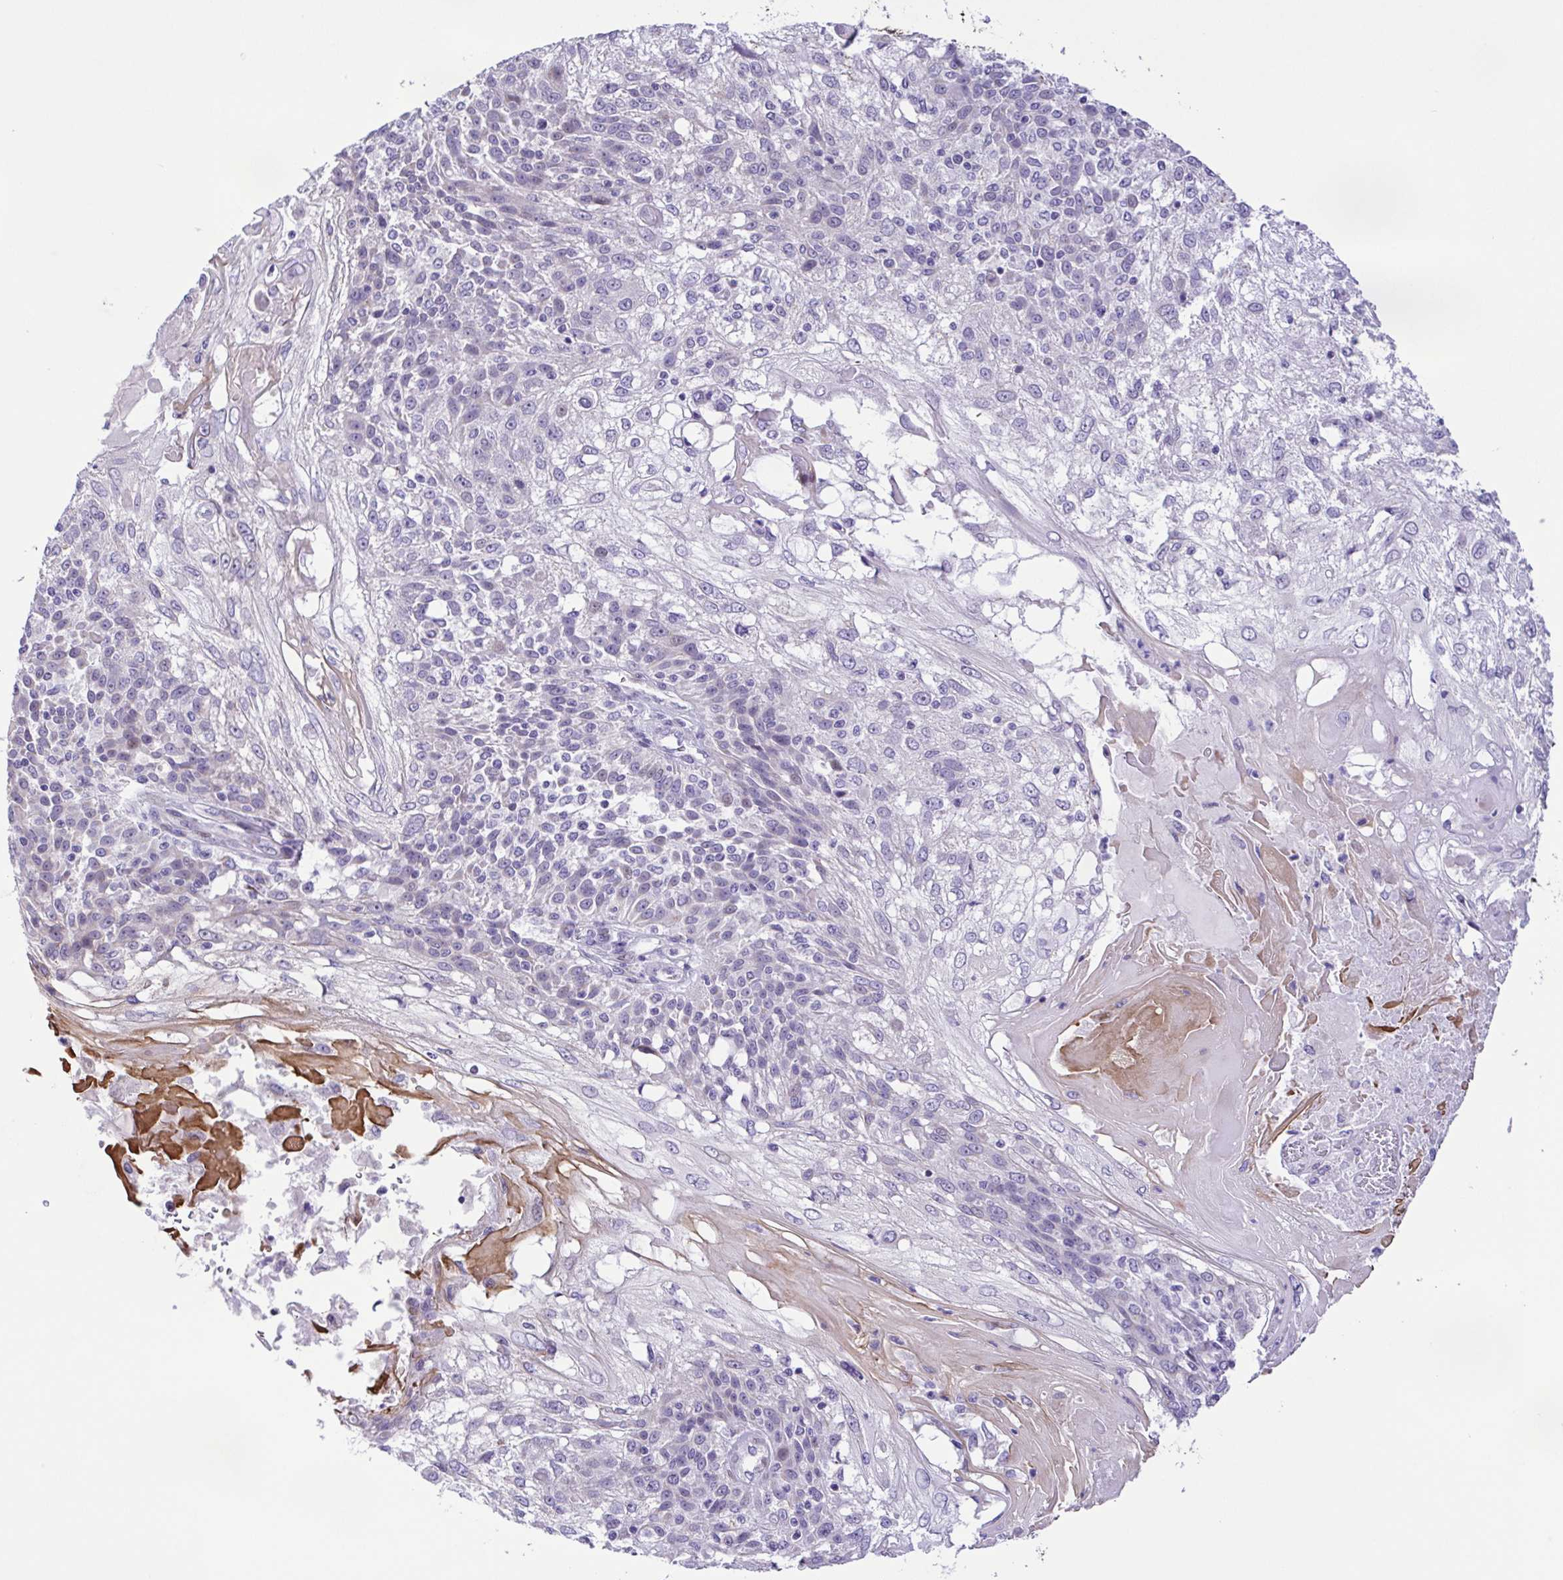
{"staining": {"intensity": "negative", "quantity": "none", "location": "none"}, "tissue": "skin cancer", "cell_type": "Tumor cells", "image_type": "cancer", "snomed": [{"axis": "morphology", "description": "Normal tissue, NOS"}, {"axis": "morphology", "description": "Squamous cell carcinoma, NOS"}, {"axis": "topography", "description": "Skin"}], "caption": "Immunohistochemical staining of skin squamous cell carcinoma exhibits no significant expression in tumor cells.", "gene": "TGM3", "patient": {"sex": "female", "age": 83}}